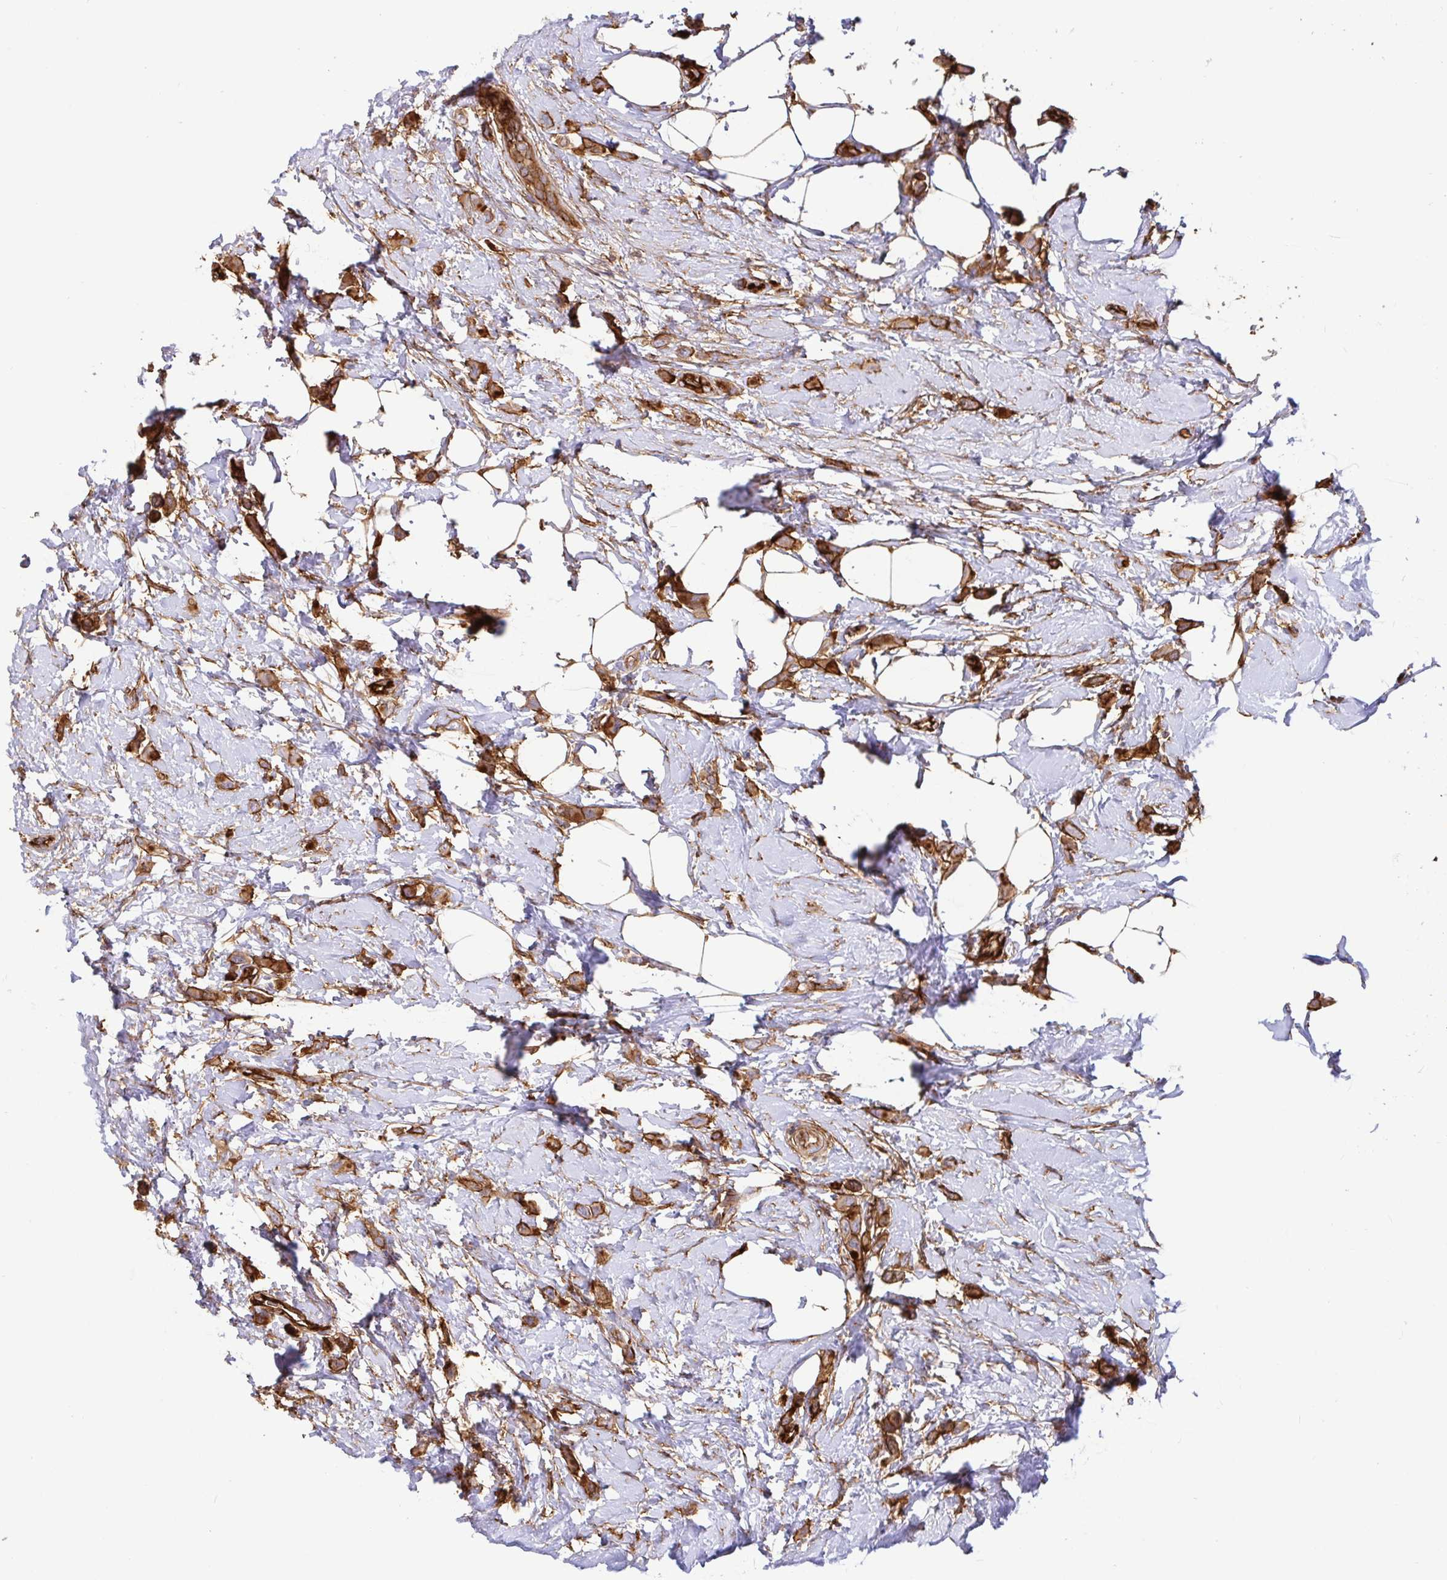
{"staining": {"intensity": "strong", "quantity": ">75%", "location": "cytoplasmic/membranous"}, "tissue": "breast cancer", "cell_type": "Tumor cells", "image_type": "cancer", "snomed": [{"axis": "morphology", "description": "Lobular carcinoma"}, {"axis": "topography", "description": "Breast"}], "caption": "The immunohistochemical stain highlights strong cytoplasmic/membranous staining in tumor cells of breast cancer (lobular carcinoma) tissue.", "gene": "ANXA2", "patient": {"sex": "female", "age": 66}}